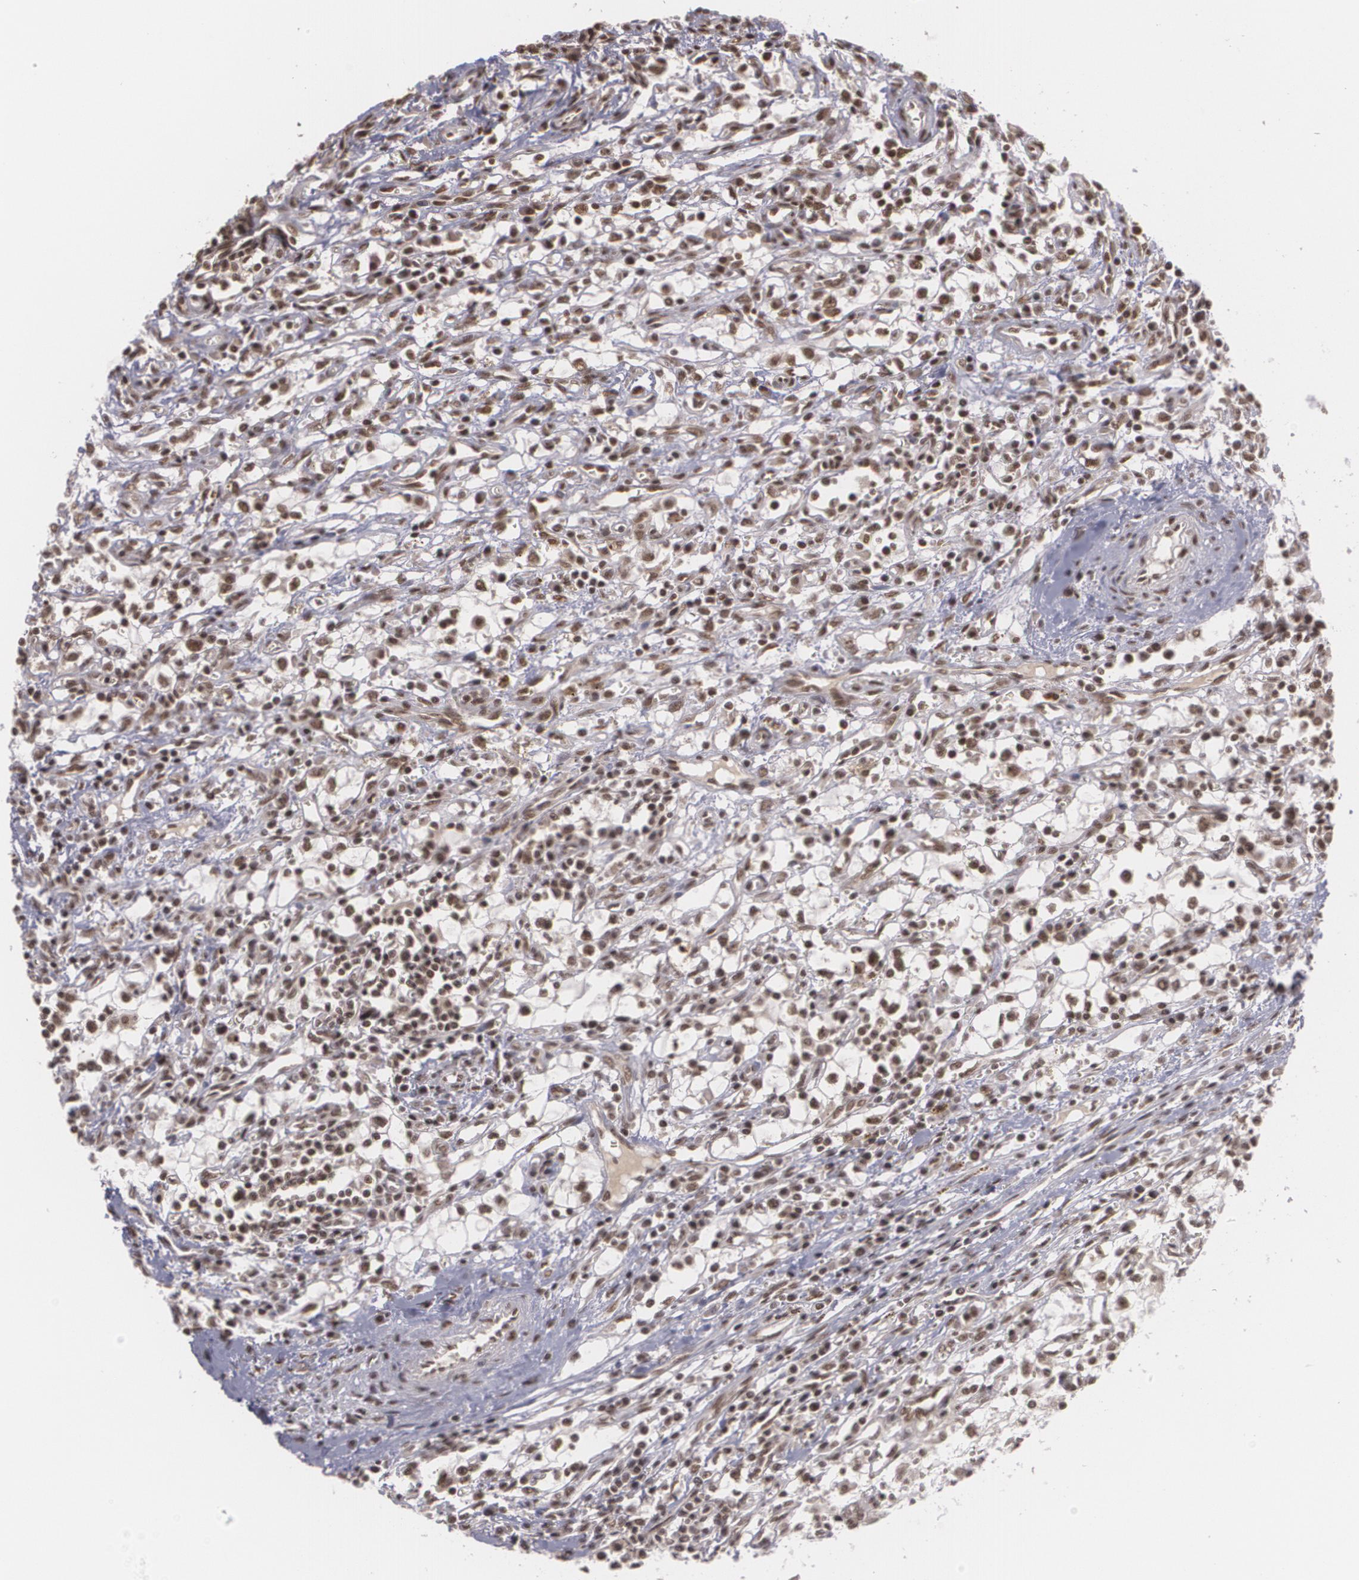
{"staining": {"intensity": "strong", "quantity": ">75%", "location": "nuclear"}, "tissue": "renal cancer", "cell_type": "Tumor cells", "image_type": "cancer", "snomed": [{"axis": "morphology", "description": "Adenocarcinoma, NOS"}, {"axis": "topography", "description": "Kidney"}], "caption": "Immunohistochemistry of renal adenocarcinoma demonstrates high levels of strong nuclear staining in about >75% of tumor cells. Nuclei are stained in blue.", "gene": "RXRB", "patient": {"sex": "male", "age": 82}}